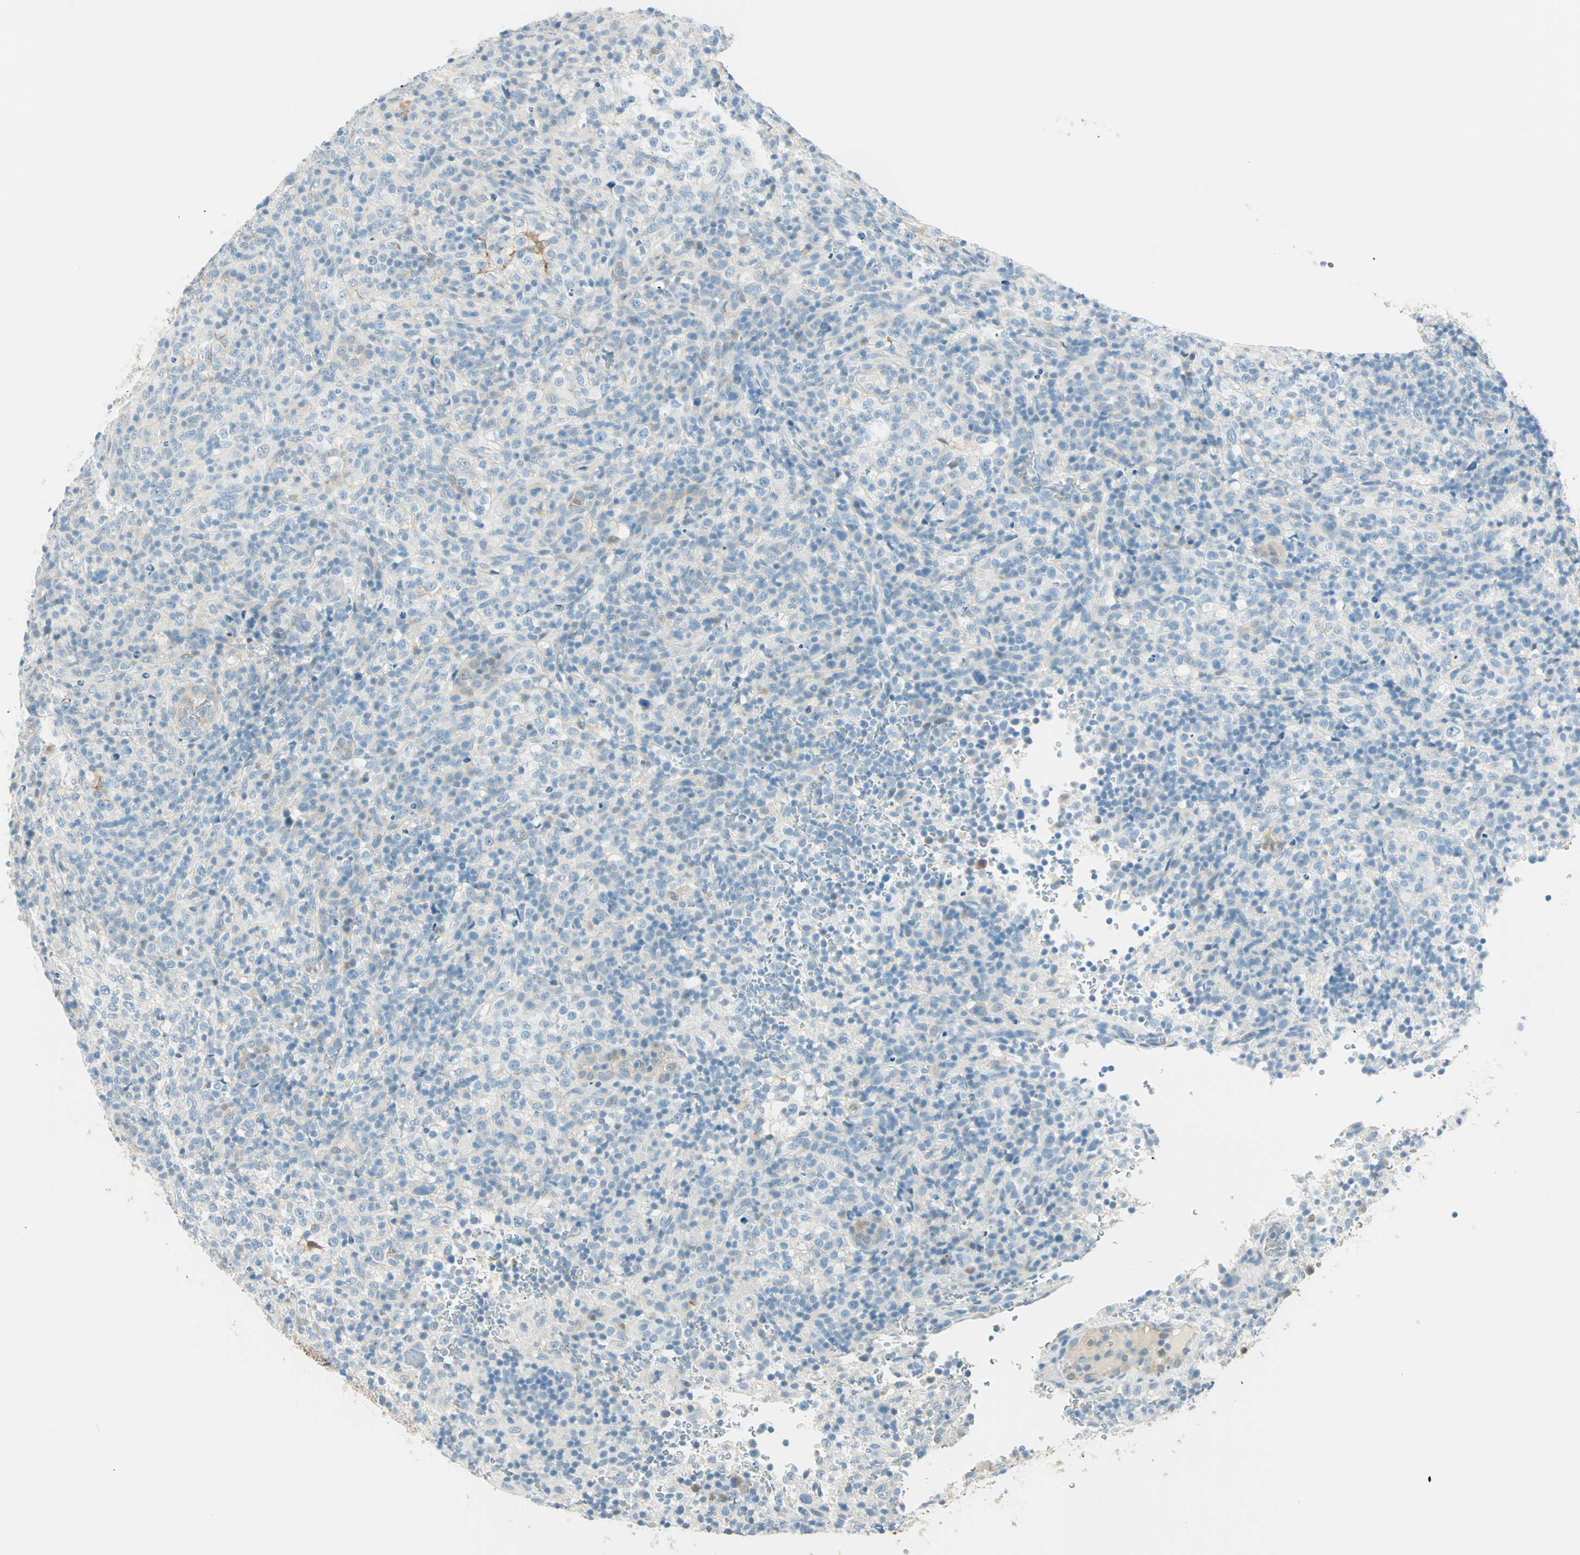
{"staining": {"intensity": "weak", "quantity": "<25%", "location": "cytoplasmic/membranous"}, "tissue": "lymphoma", "cell_type": "Tumor cells", "image_type": "cancer", "snomed": [{"axis": "morphology", "description": "Malignant lymphoma, non-Hodgkin's type, High grade"}, {"axis": "topography", "description": "Lymph node"}], "caption": "There is no significant expression in tumor cells of malignant lymphoma, non-Hodgkin's type (high-grade).", "gene": "S100A1", "patient": {"sex": "female", "age": 76}}